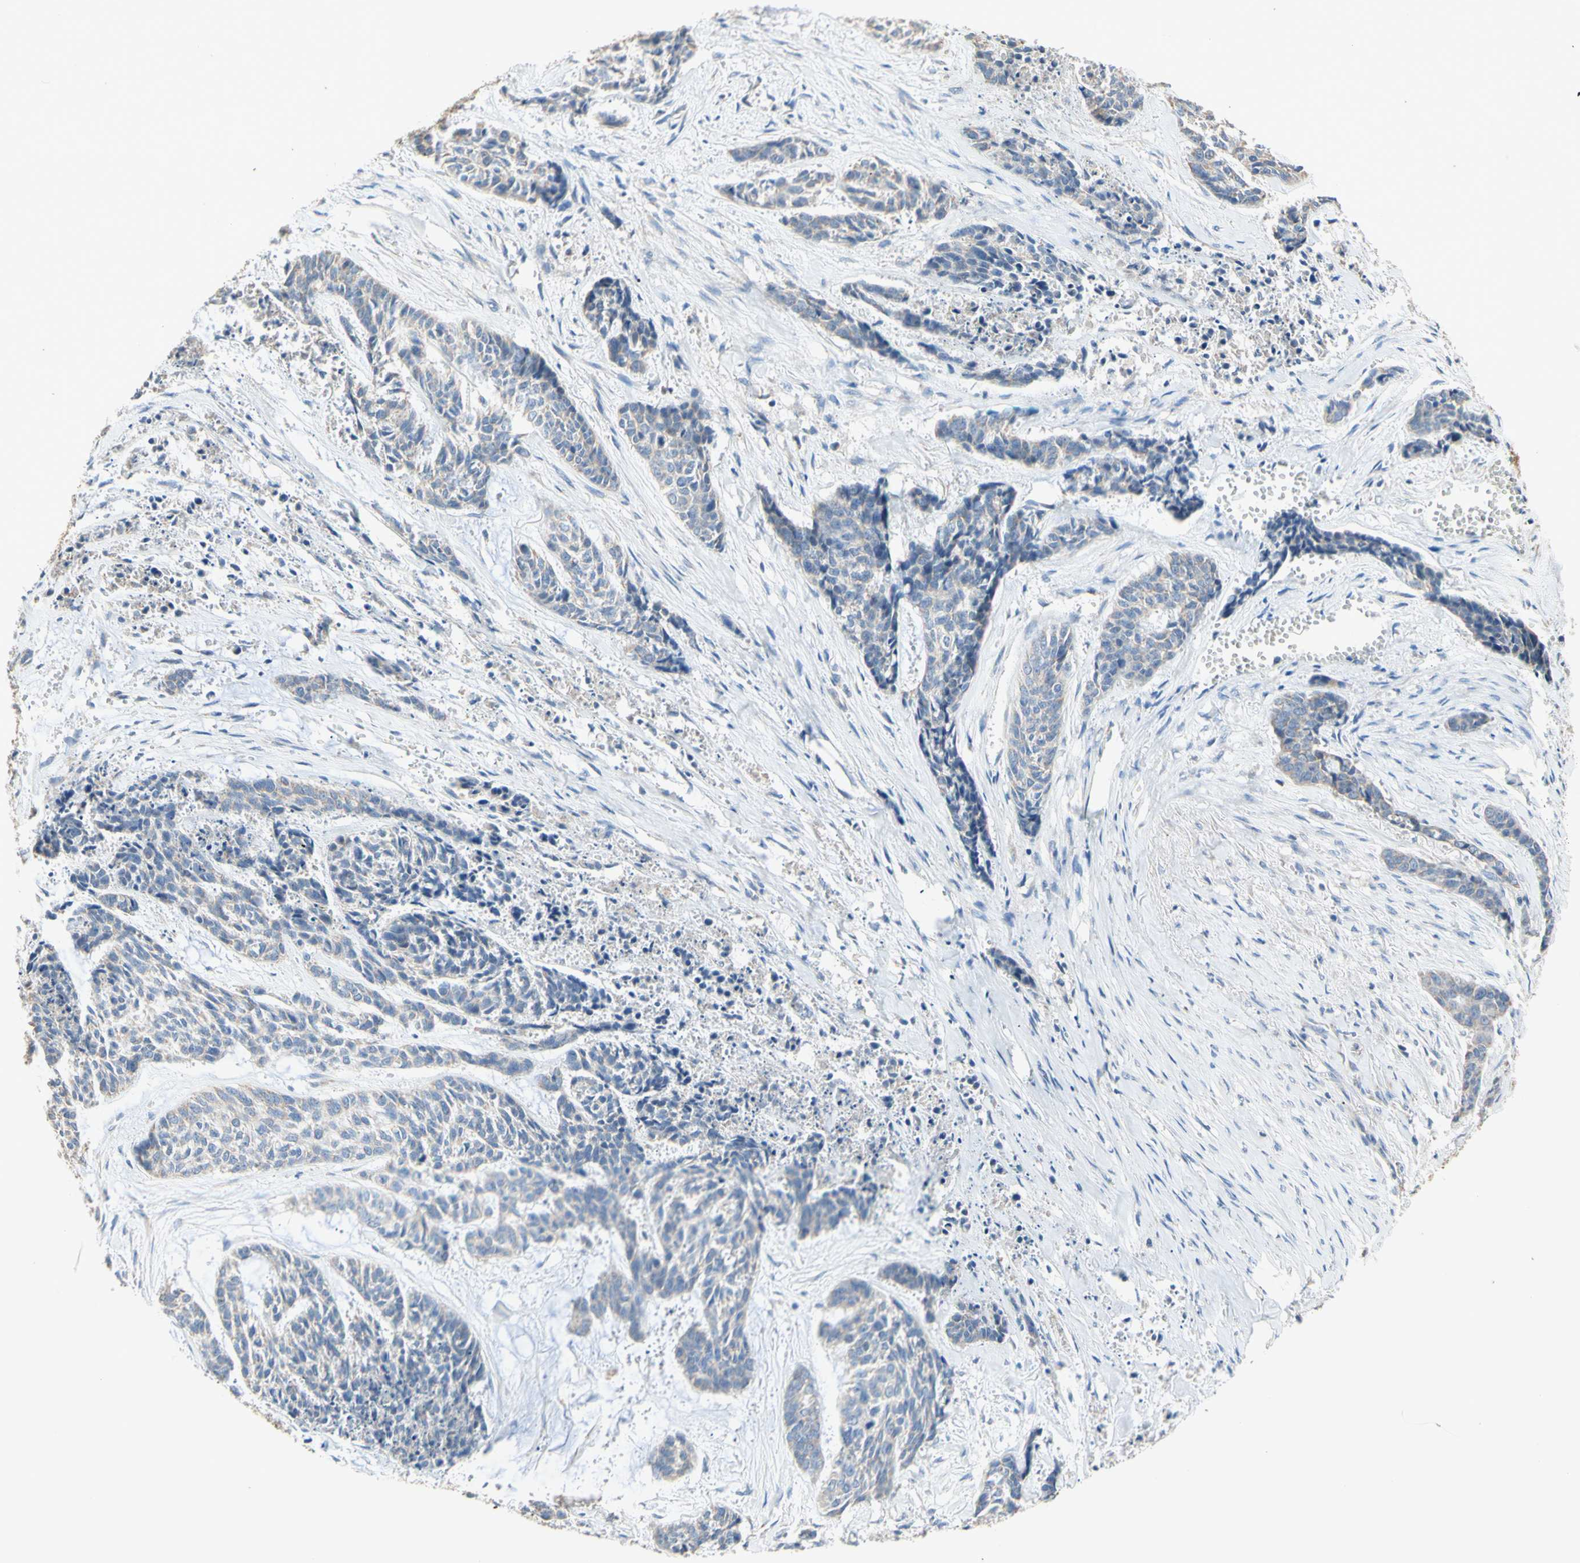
{"staining": {"intensity": "negative", "quantity": "none", "location": "none"}, "tissue": "skin cancer", "cell_type": "Tumor cells", "image_type": "cancer", "snomed": [{"axis": "morphology", "description": "Basal cell carcinoma"}, {"axis": "topography", "description": "Skin"}], "caption": "This is an immunohistochemistry (IHC) micrograph of human skin basal cell carcinoma. There is no positivity in tumor cells.", "gene": "PTGIS", "patient": {"sex": "female", "age": 64}}